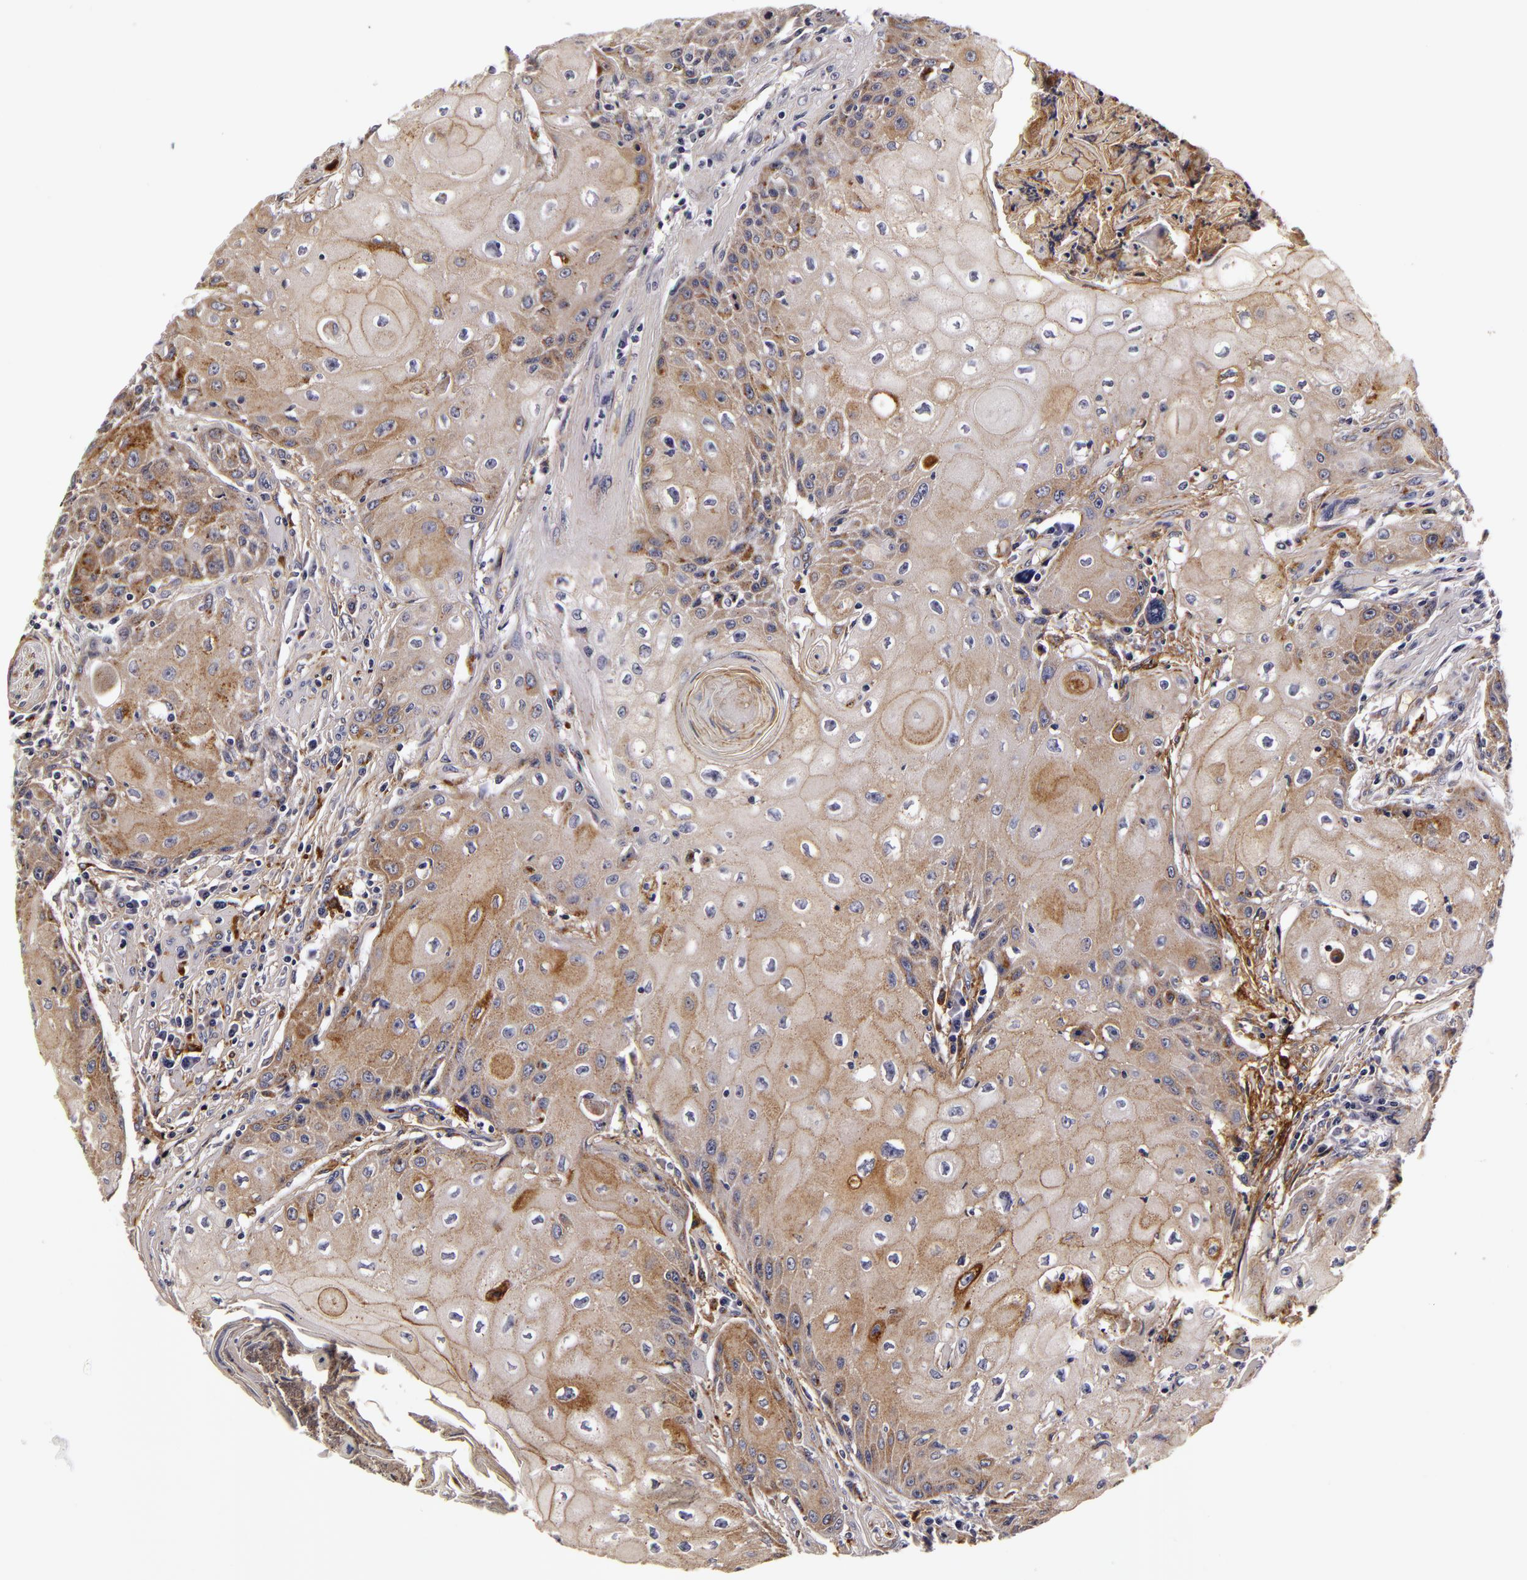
{"staining": {"intensity": "moderate", "quantity": "25%-75%", "location": "cytoplasmic/membranous"}, "tissue": "head and neck cancer", "cell_type": "Tumor cells", "image_type": "cancer", "snomed": [{"axis": "morphology", "description": "Squamous cell carcinoma, NOS"}, {"axis": "topography", "description": "Oral tissue"}, {"axis": "topography", "description": "Head-Neck"}], "caption": "An immunohistochemistry (IHC) histopathology image of neoplastic tissue is shown. Protein staining in brown highlights moderate cytoplasmic/membranous positivity in squamous cell carcinoma (head and neck) within tumor cells.", "gene": "LGALS3BP", "patient": {"sex": "female", "age": 82}}